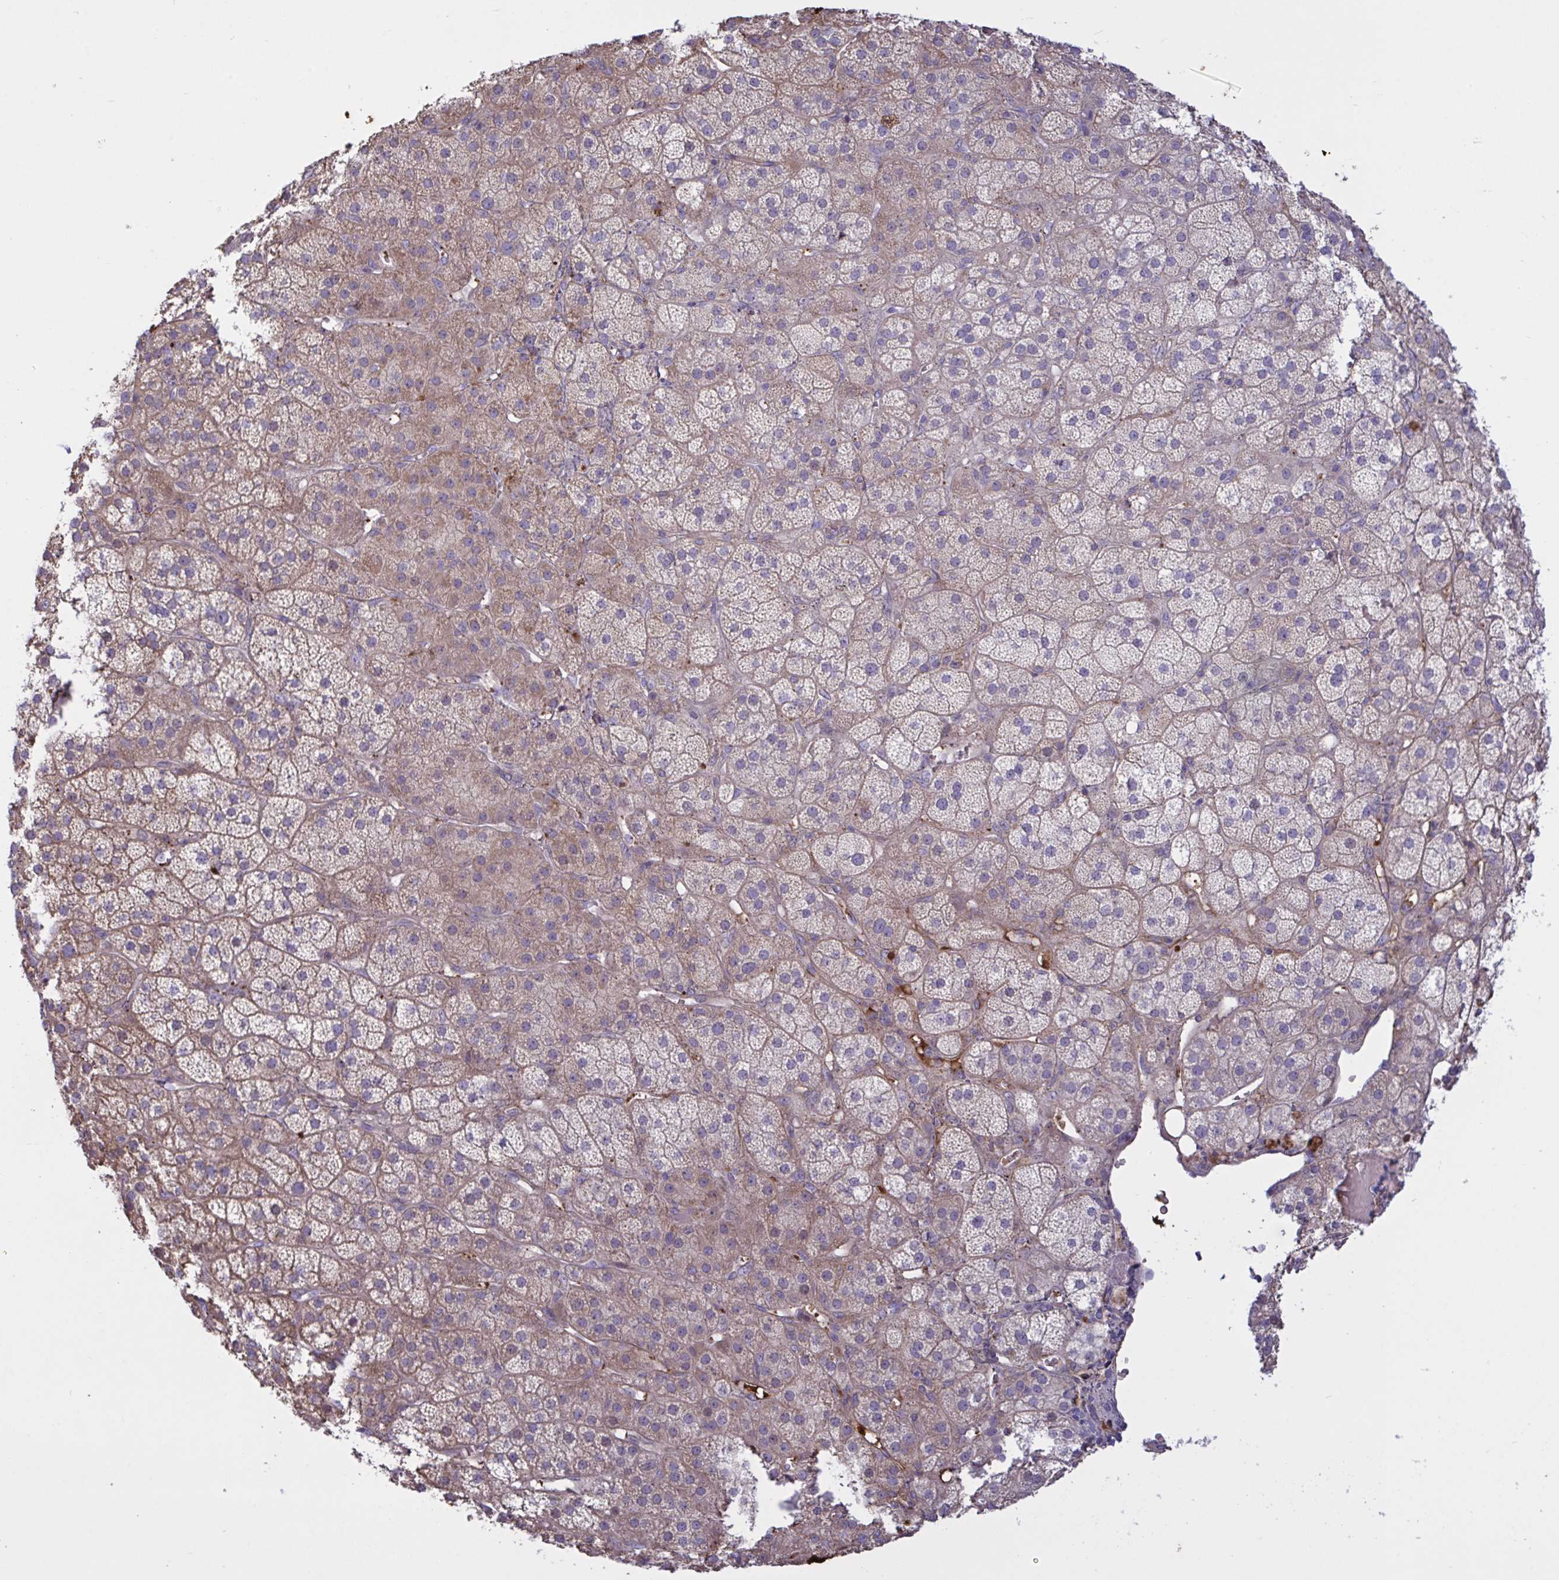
{"staining": {"intensity": "weak", "quantity": "25%-75%", "location": "cytoplasmic/membranous"}, "tissue": "adrenal gland", "cell_type": "Glandular cells", "image_type": "normal", "snomed": [{"axis": "morphology", "description": "Normal tissue, NOS"}, {"axis": "topography", "description": "Adrenal gland"}], "caption": "Weak cytoplasmic/membranous positivity is appreciated in about 25%-75% of glandular cells in unremarkable adrenal gland.", "gene": "IL1R1", "patient": {"sex": "male", "age": 57}}